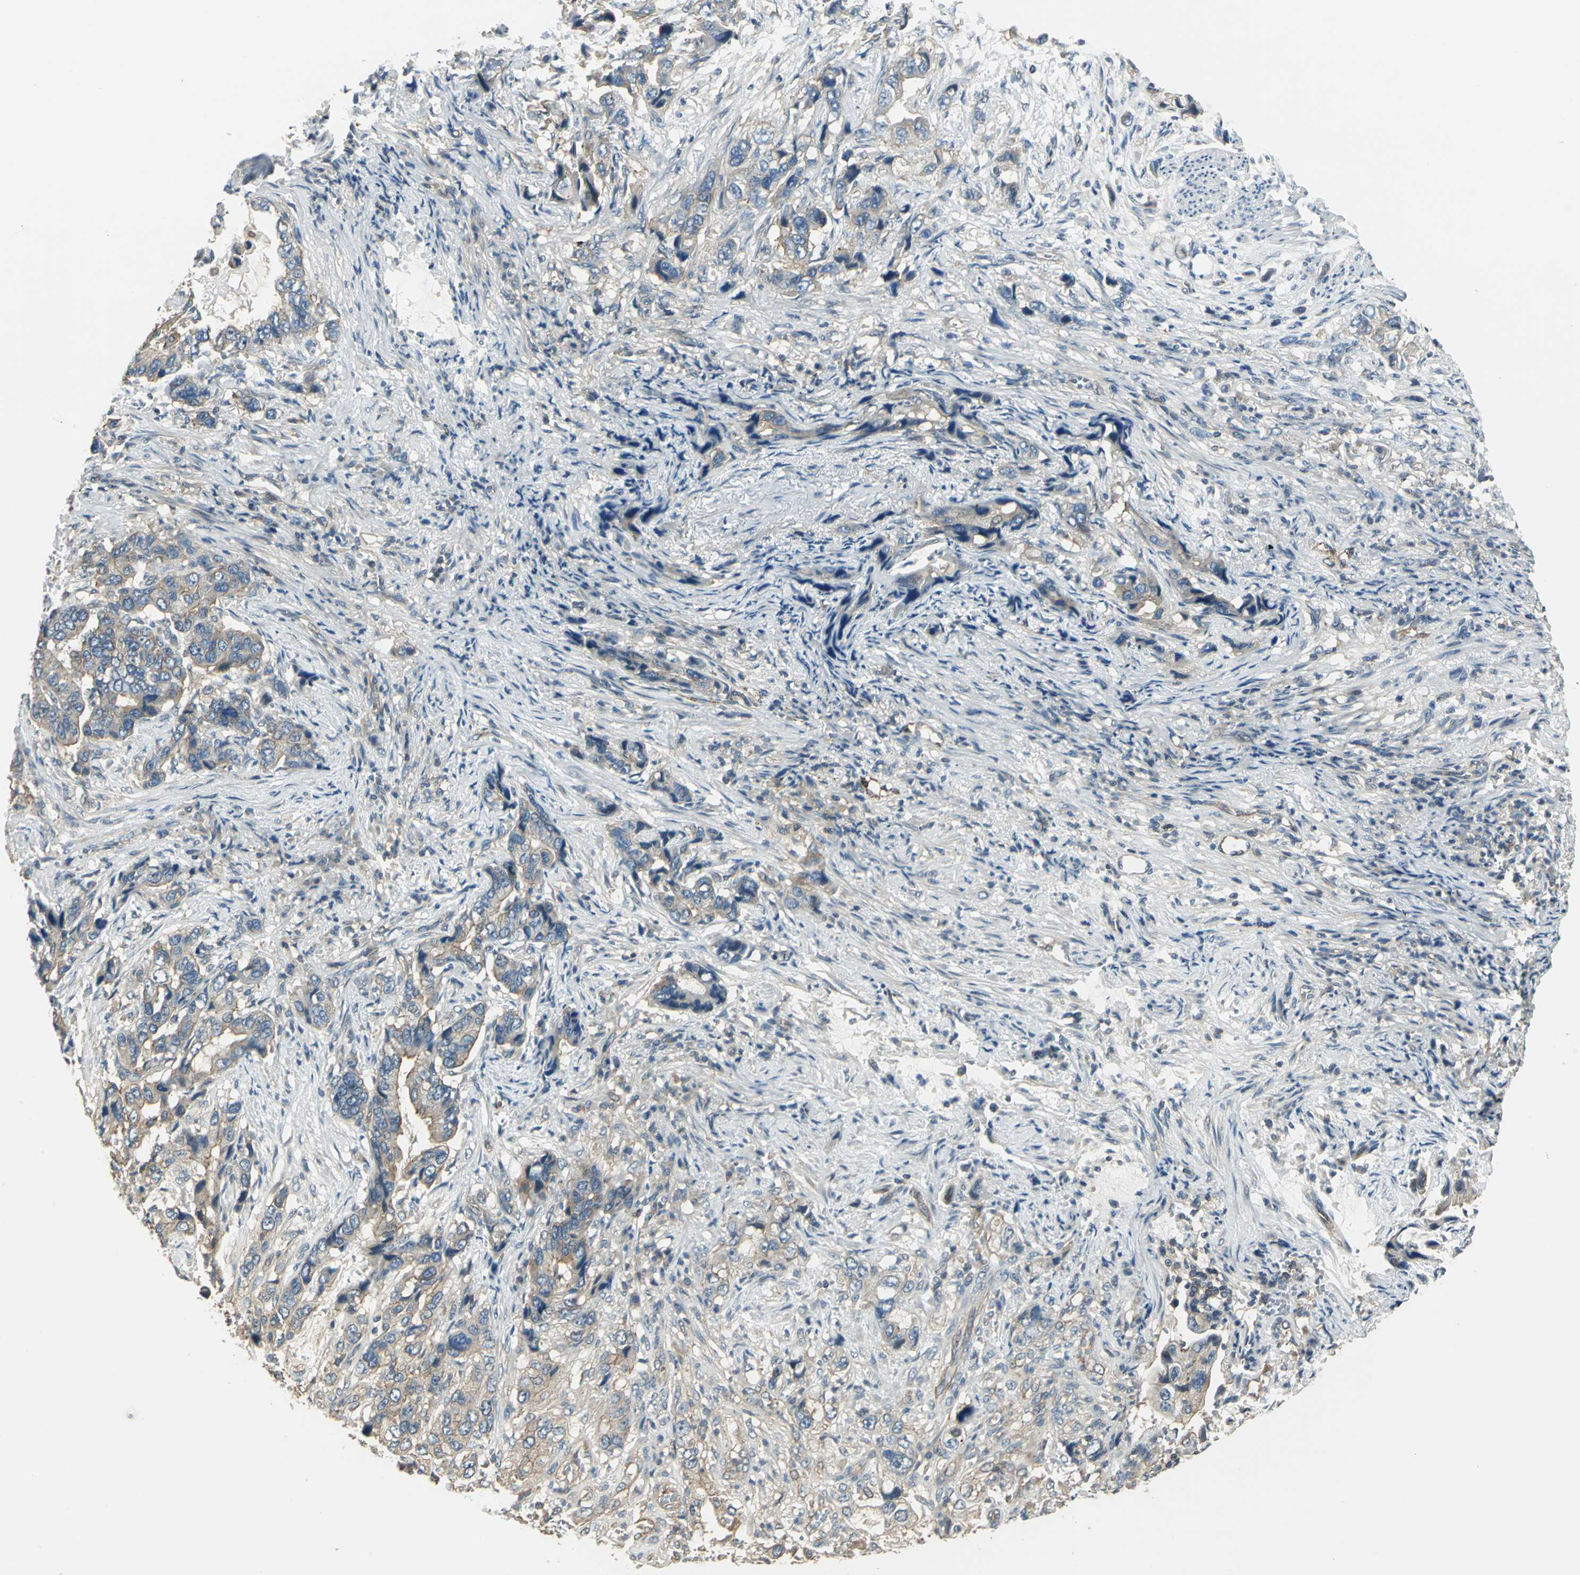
{"staining": {"intensity": "weak", "quantity": "25%-75%", "location": "cytoplasmic/membranous"}, "tissue": "stomach cancer", "cell_type": "Tumor cells", "image_type": "cancer", "snomed": [{"axis": "morphology", "description": "Adenocarcinoma, NOS"}, {"axis": "topography", "description": "Stomach, lower"}], "caption": "This histopathology image demonstrates immunohistochemistry staining of human stomach cancer (adenocarcinoma), with low weak cytoplasmic/membranous expression in approximately 25%-75% of tumor cells.", "gene": "RAPGEF1", "patient": {"sex": "female", "age": 93}}